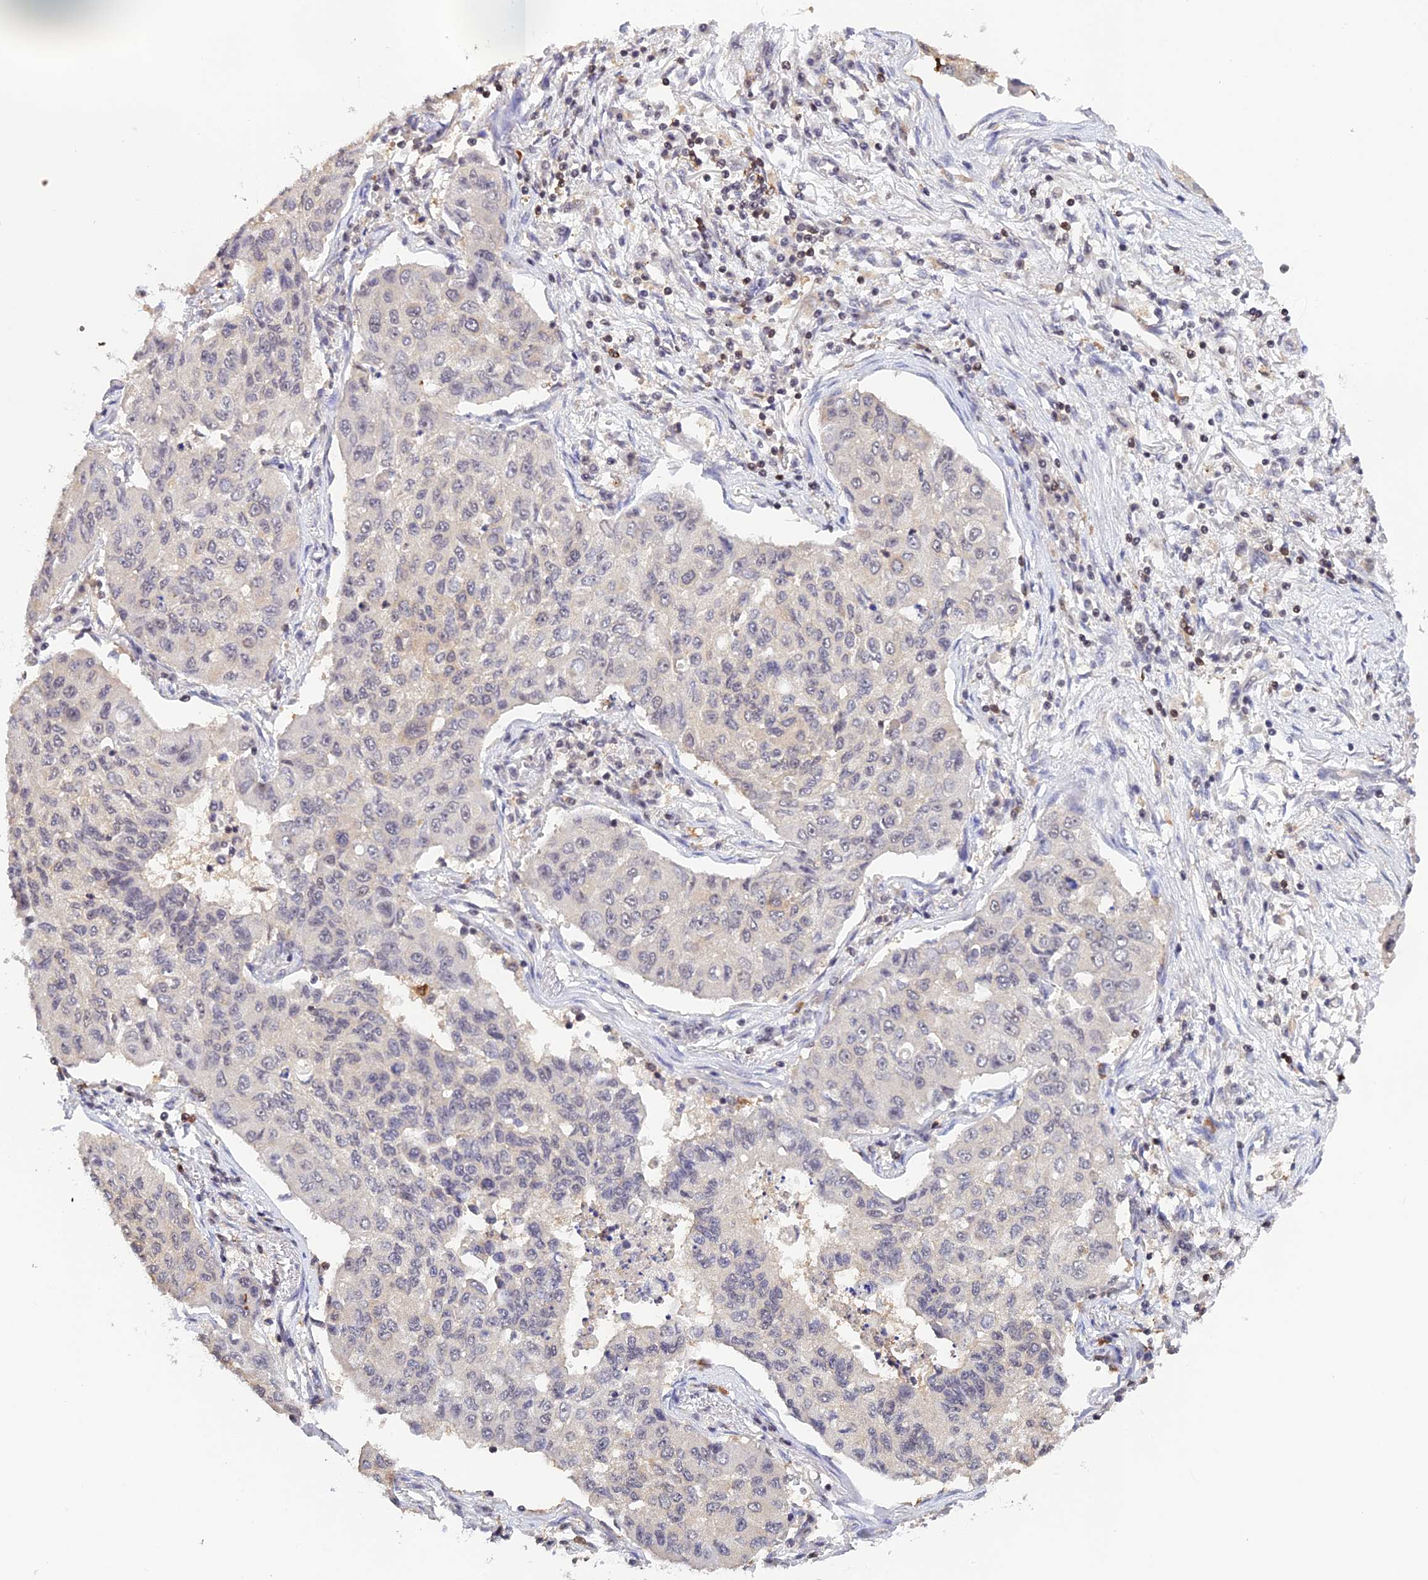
{"staining": {"intensity": "negative", "quantity": "none", "location": "none"}, "tissue": "lung cancer", "cell_type": "Tumor cells", "image_type": "cancer", "snomed": [{"axis": "morphology", "description": "Squamous cell carcinoma, NOS"}, {"axis": "topography", "description": "Lung"}], "caption": "DAB (3,3'-diaminobenzidine) immunohistochemical staining of lung cancer (squamous cell carcinoma) shows no significant expression in tumor cells. The staining was performed using DAB (3,3'-diaminobenzidine) to visualize the protein expression in brown, while the nuclei were stained in blue with hematoxylin (Magnification: 20x).", "gene": "THAP11", "patient": {"sex": "male", "age": 74}}